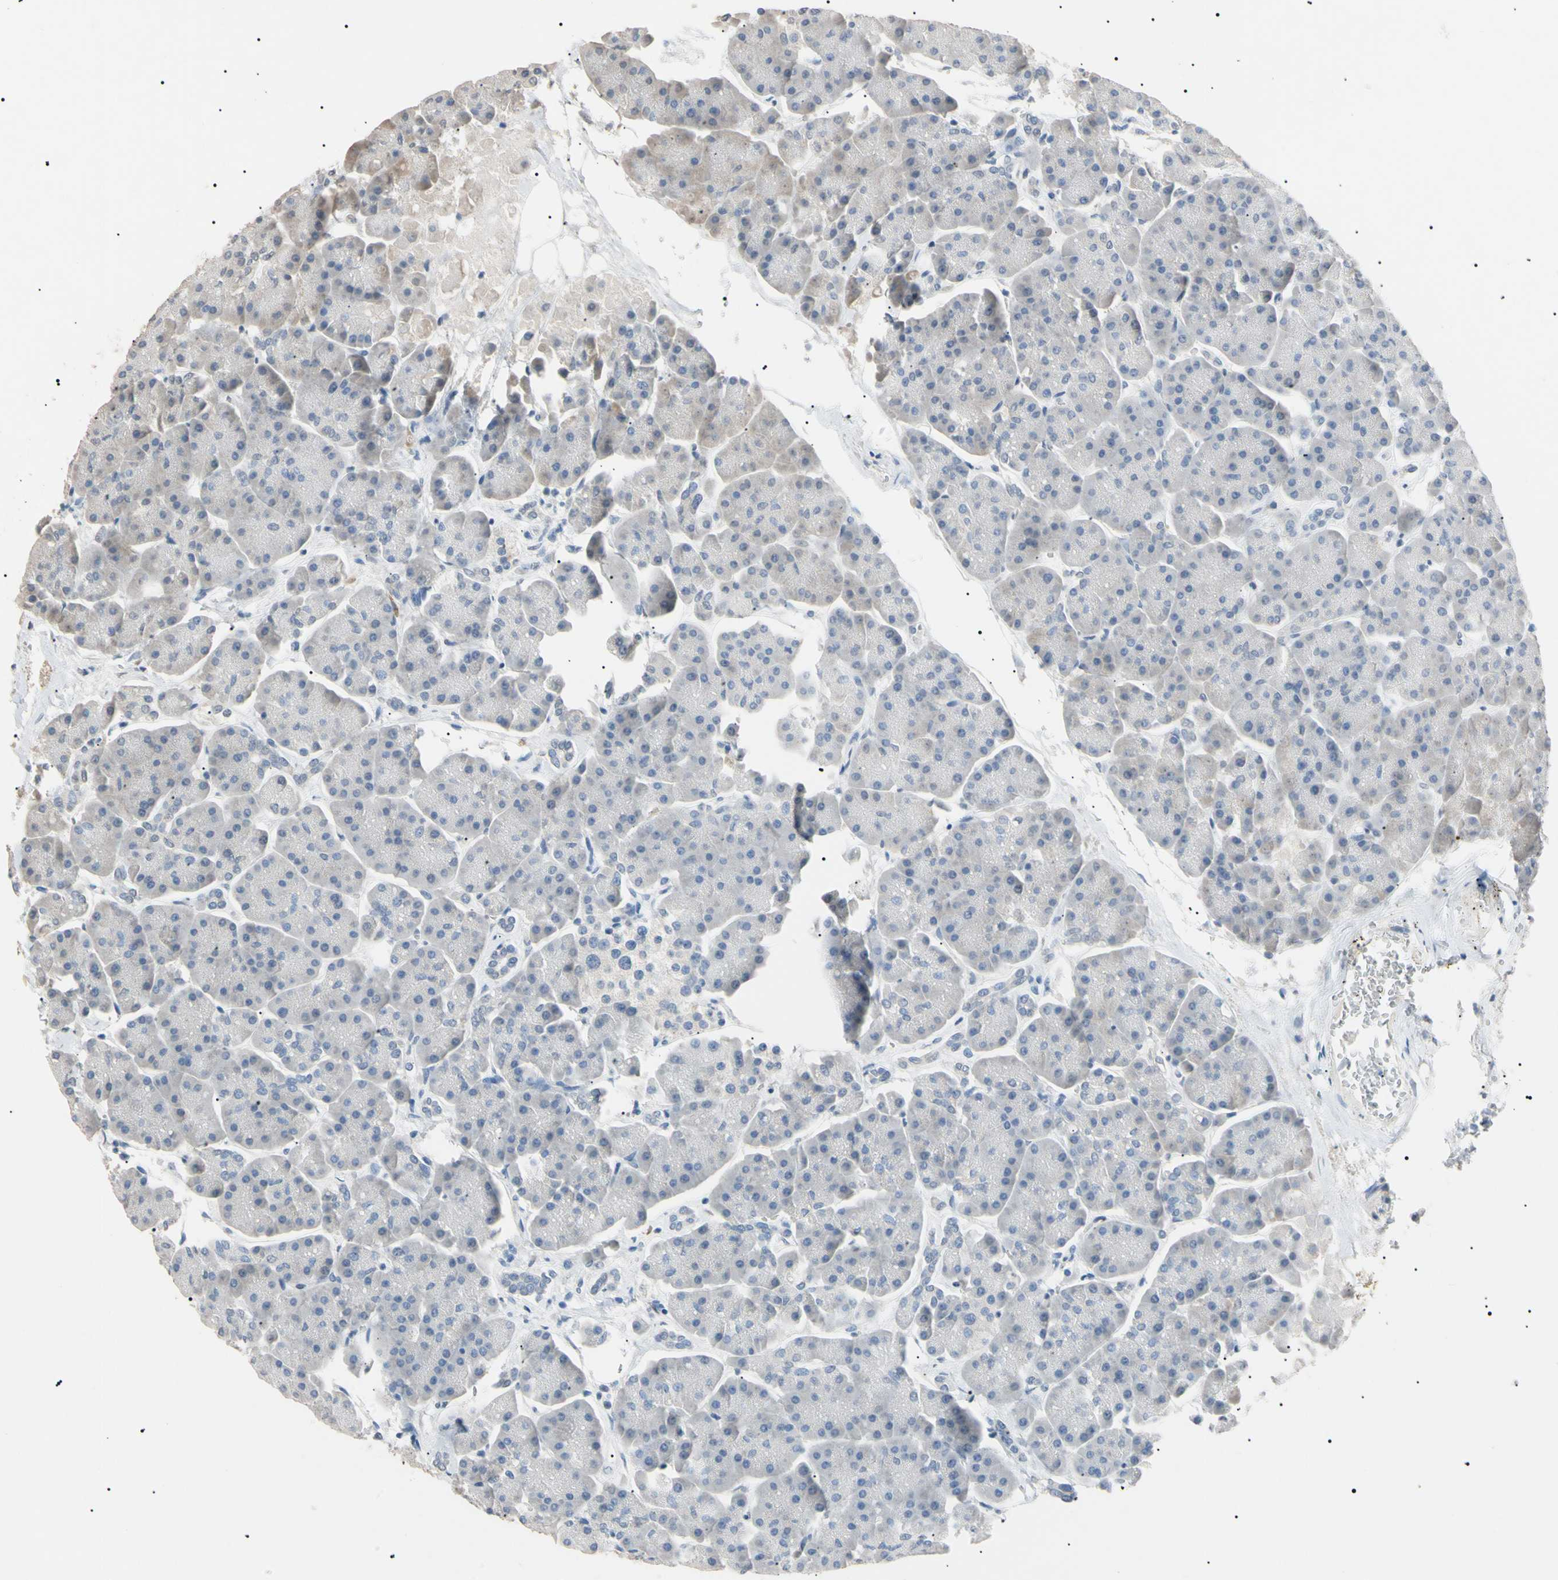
{"staining": {"intensity": "negative", "quantity": "none", "location": "none"}, "tissue": "pancreas", "cell_type": "Exocrine glandular cells", "image_type": "normal", "snomed": [{"axis": "morphology", "description": "Normal tissue, NOS"}, {"axis": "topography", "description": "Pancreas"}], "caption": "Immunohistochemistry (IHC) photomicrograph of unremarkable pancreas: pancreas stained with DAB shows no significant protein positivity in exocrine glandular cells.", "gene": "CGB3", "patient": {"sex": "female", "age": 70}}